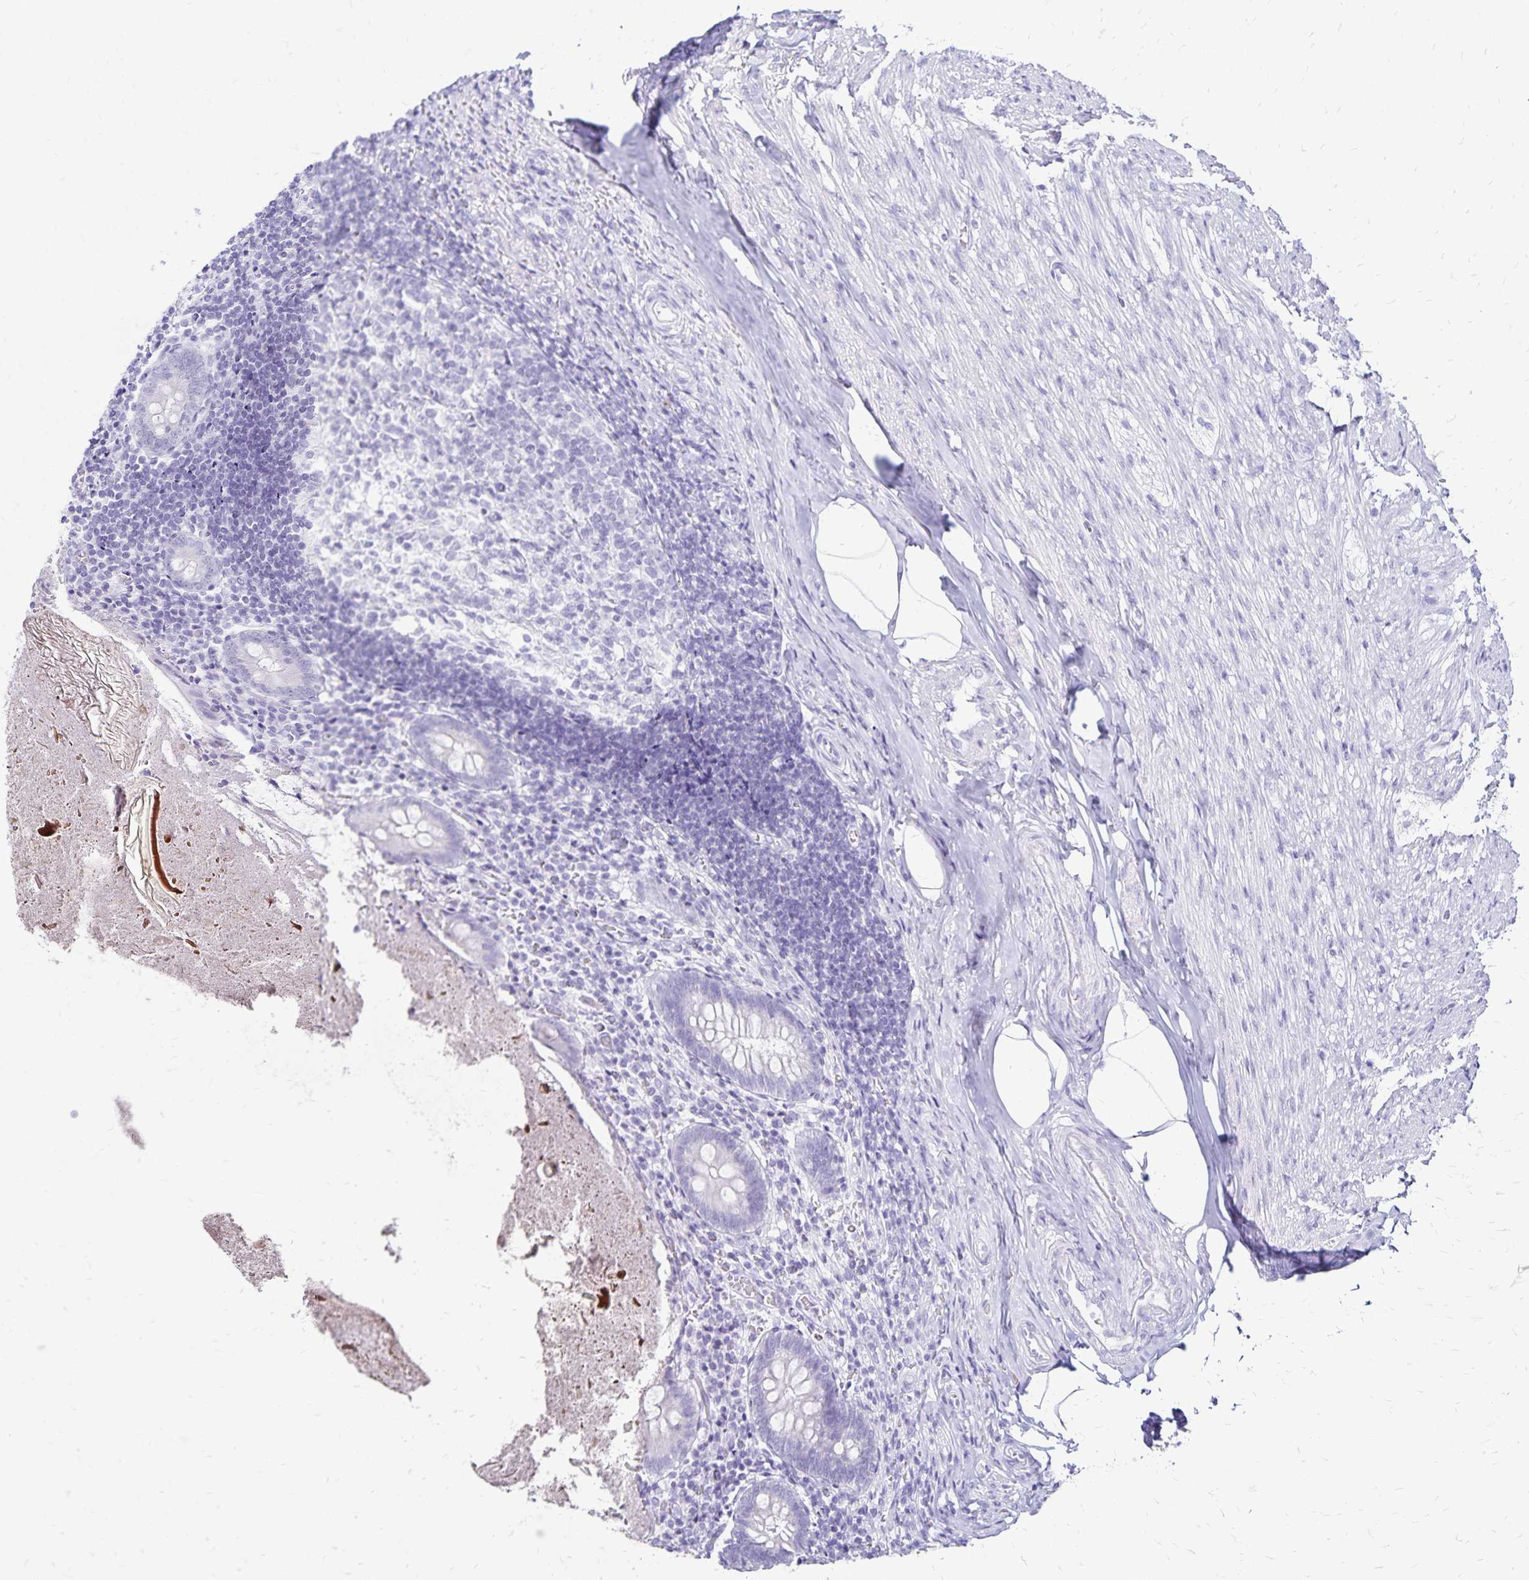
{"staining": {"intensity": "negative", "quantity": "none", "location": "none"}, "tissue": "appendix", "cell_type": "Glandular cells", "image_type": "normal", "snomed": [{"axis": "morphology", "description": "Normal tissue, NOS"}, {"axis": "topography", "description": "Appendix"}], "caption": "This is an immunohistochemistry micrograph of benign appendix. There is no staining in glandular cells.", "gene": "LIN28B", "patient": {"sex": "female", "age": 17}}